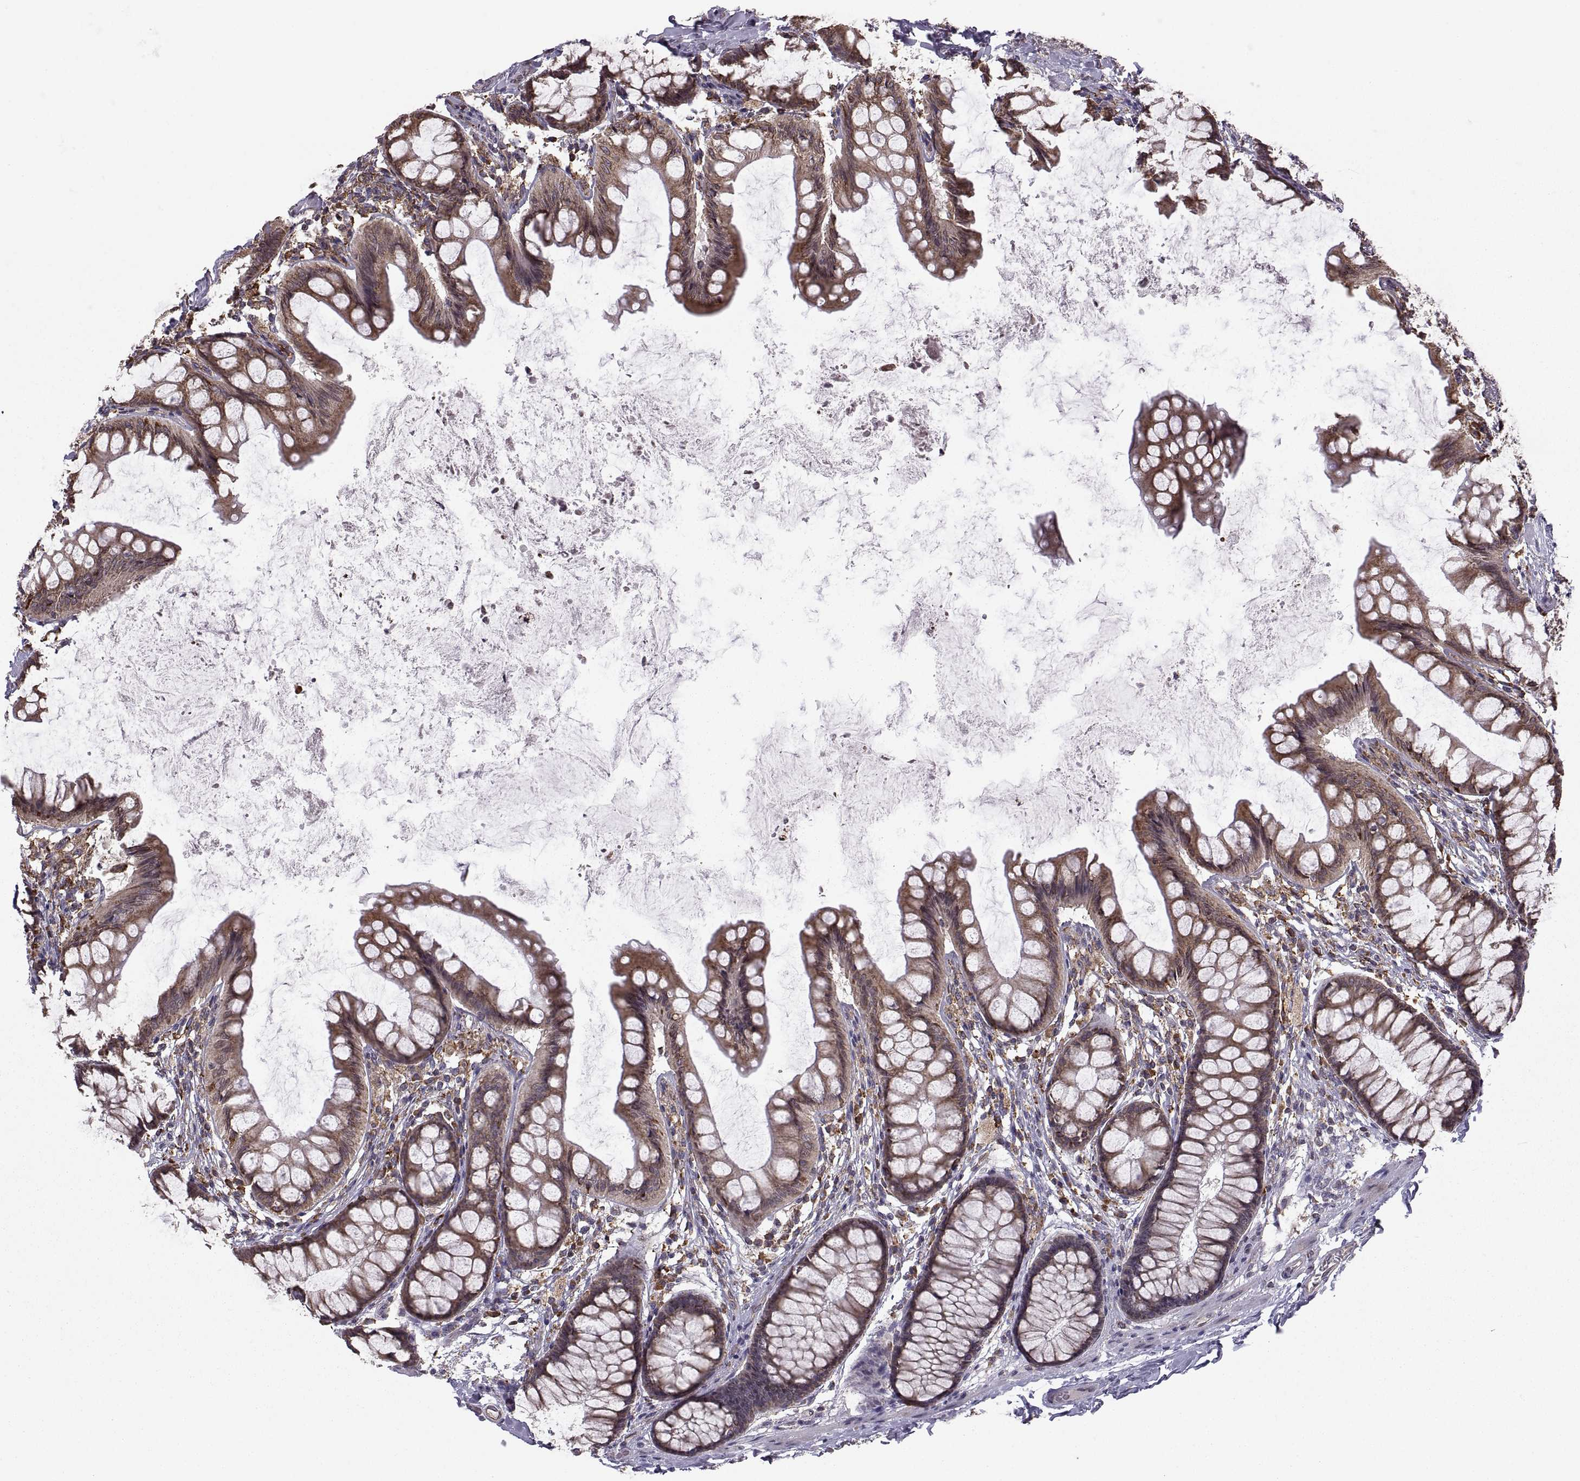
{"staining": {"intensity": "moderate", "quantity": "25%-75%", "location": "cytoplasmic/membranous"}, "tissue": "colon", "cell_type": "Endothelial cells", "image_type": "normal", "snomed": [{"axis": "morphology", "description": "Normal tissue, NOS"}, {"axis": "topography", "description": "Colon"}], "caption": "Protein expression analysis of unremarkable human colon reveals moderate cytoplasmic/membranous staining in about 25%-75% of endothelial cells. (IHC, brightfield microscopy, high magnification).", "gene": "PDIA3", "patient": {"sex": "female", "age": 65}}